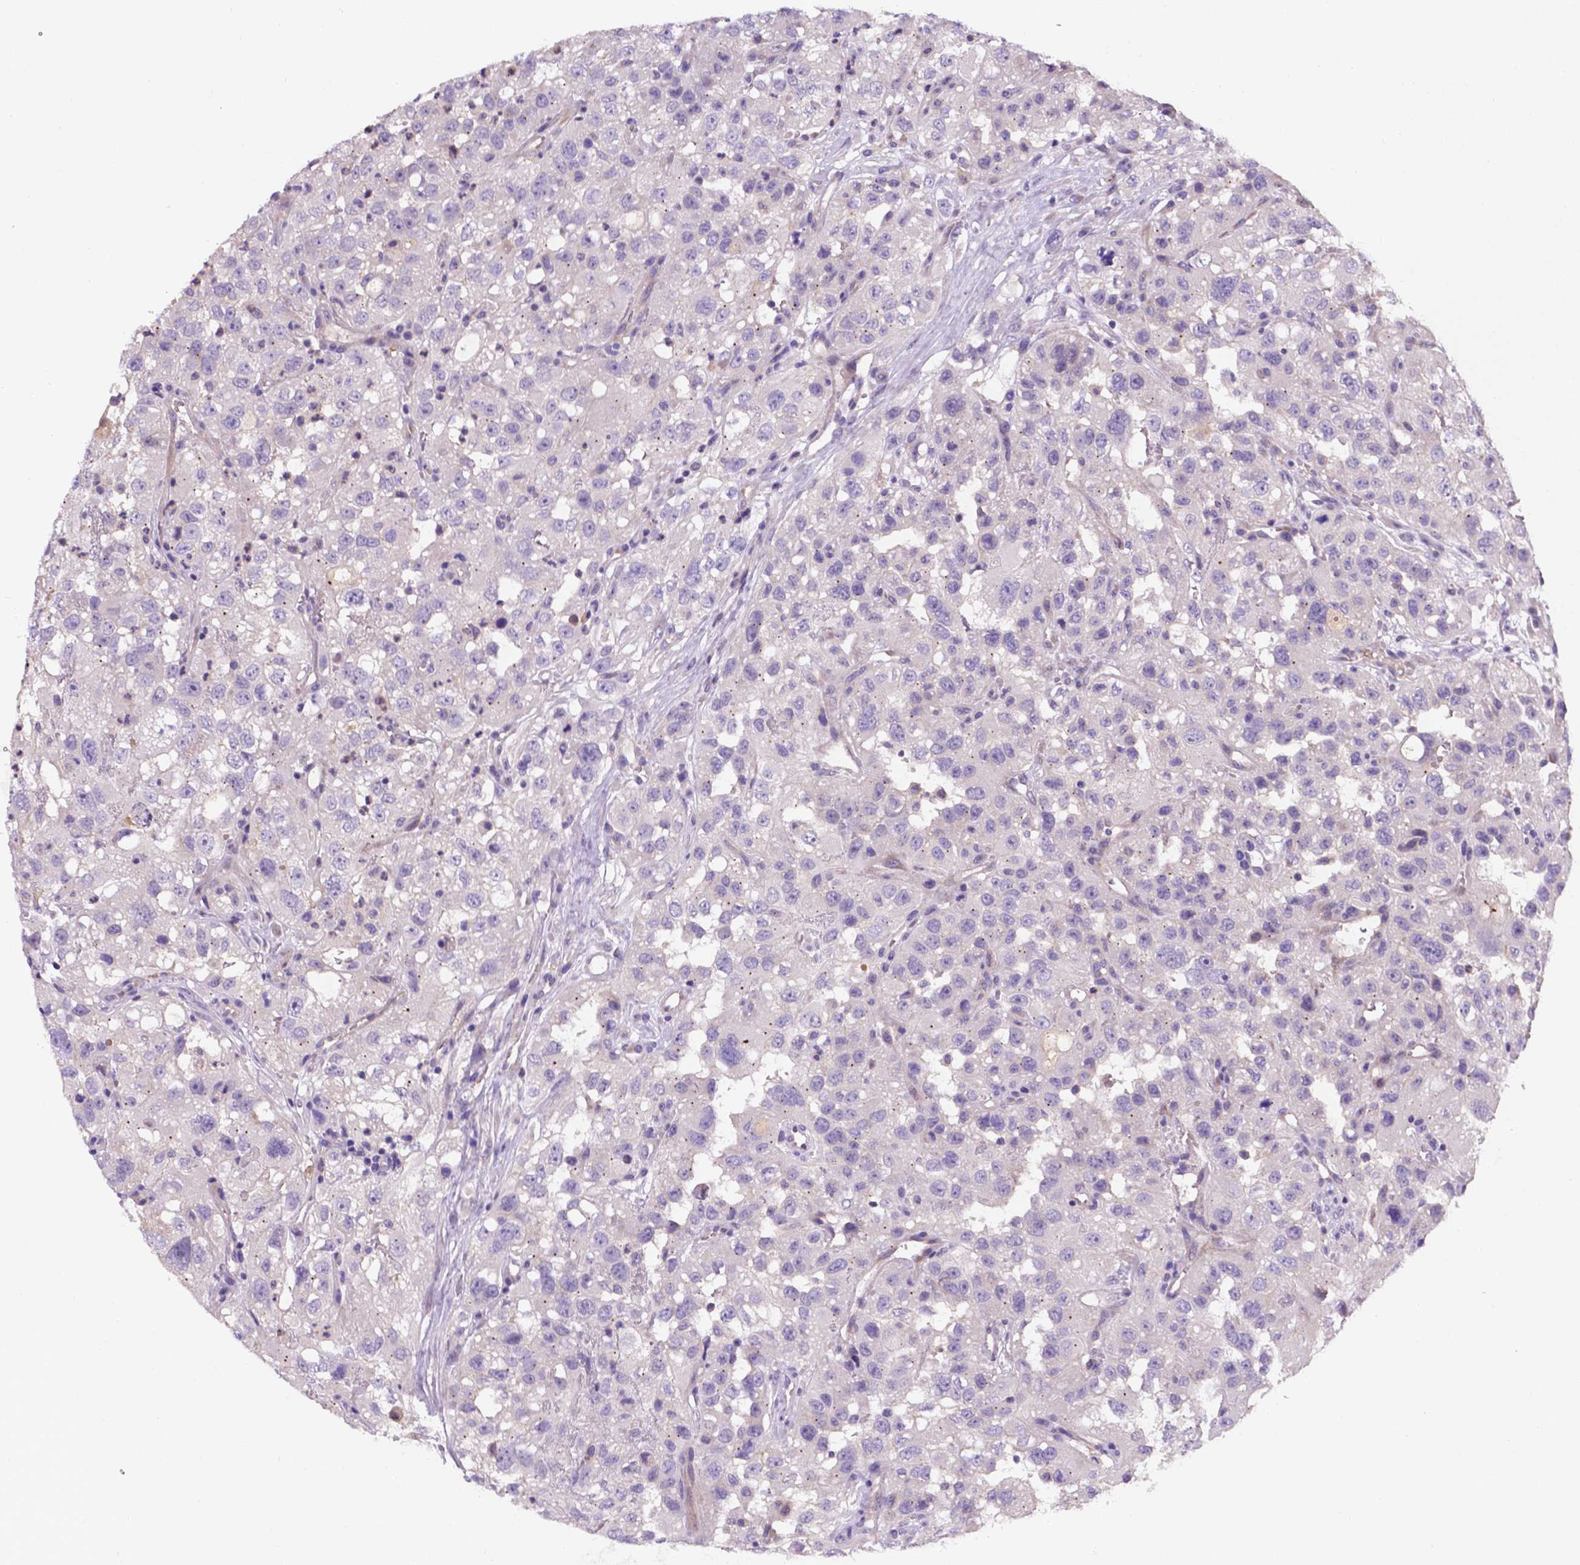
{"staining": {"intensity": "negative", "quantity": "none", "location": "none"}, "tissue": "renal cancer", "cell_type": "Tumor cells", "image_type": "cancer", "snomed": [{"axis": "morphology", "description": "Adenocarcinoma, NOS"}, {"axis": "topography", "description": "Kidney"}], "caption": "An immunohistochemistry micrograph of adenocarcinoma (renal) is shown. There is no staining in tumor cells of adenocarcinoma (renal).", "gene": "TM4SF20", "patient": {"sex": "male", "age": 64}}